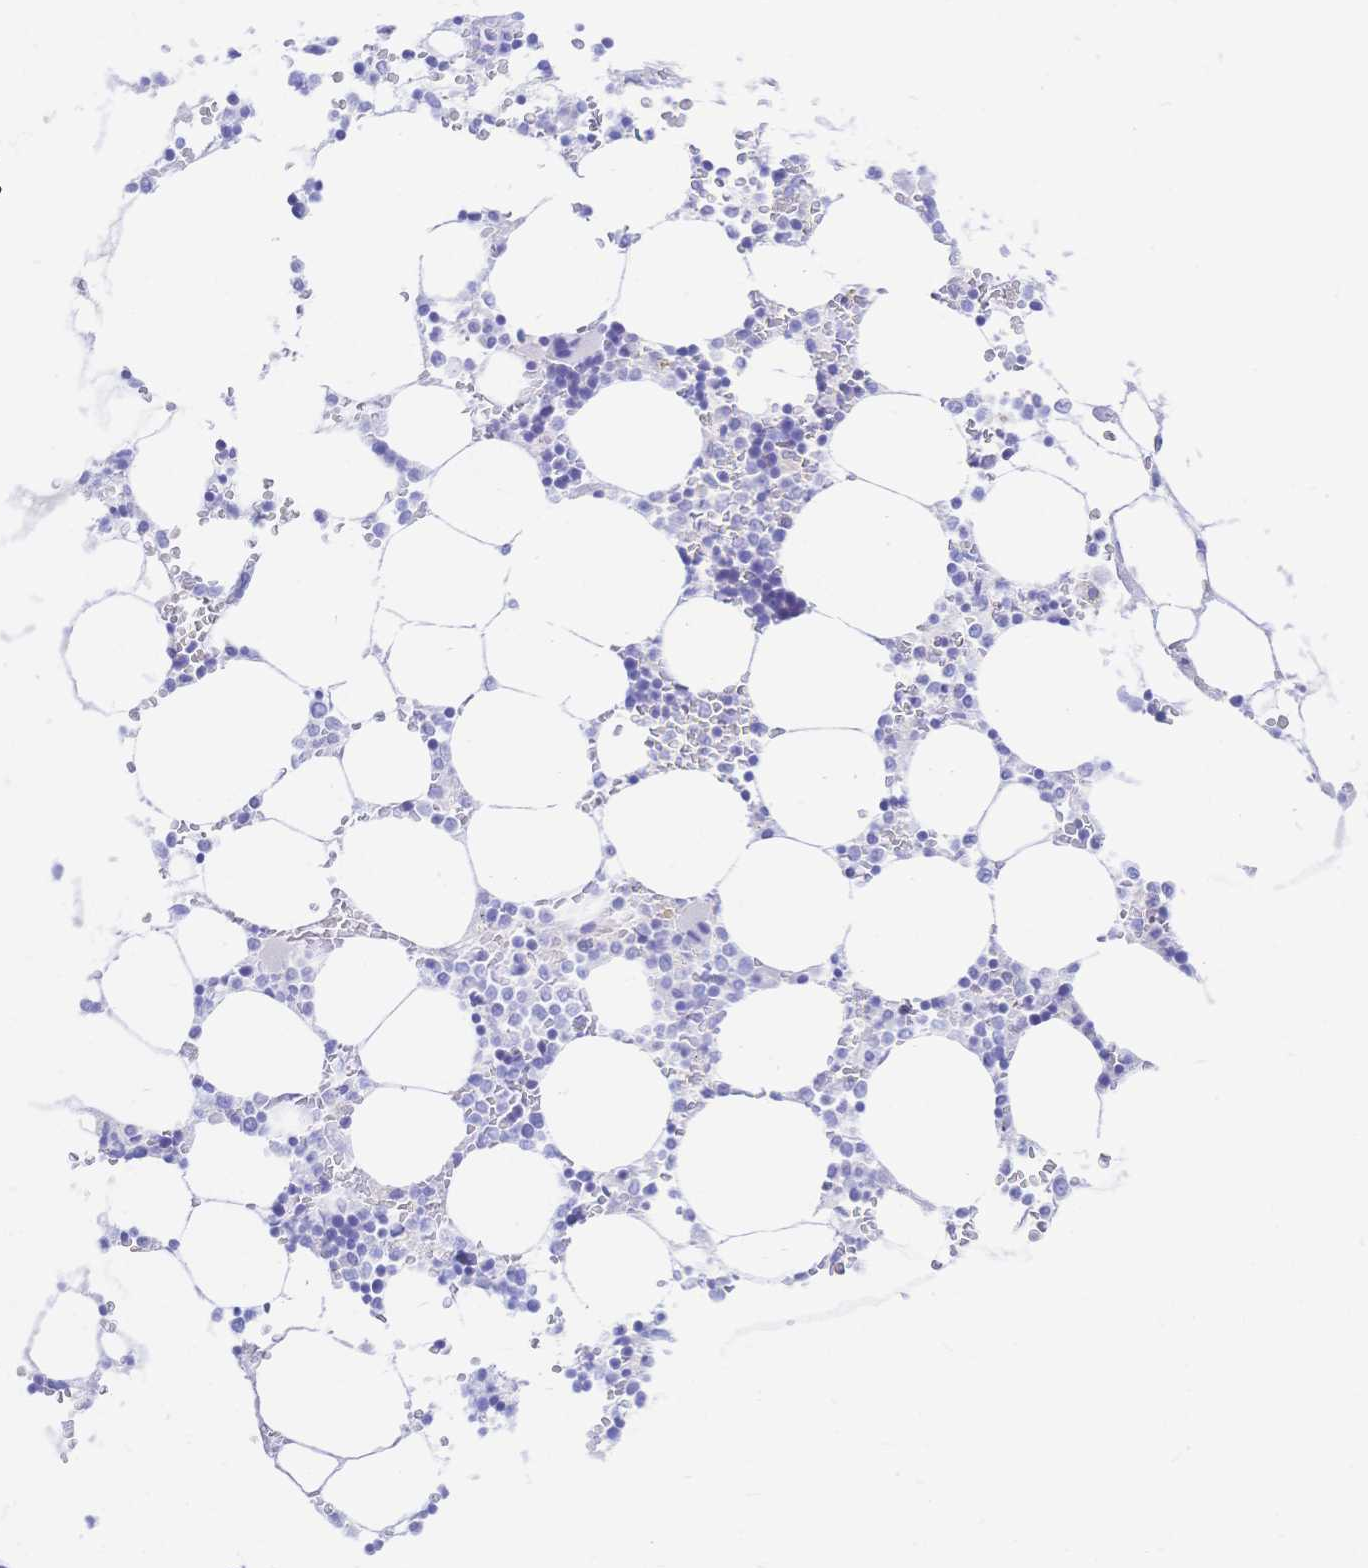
{"staining": {"intensity": "negative", "quantity": "none", "location": "none"}, "tissue": "bone marrow", "cell_type": "Hematopoietic cells", "image_type": "normal", "snomed": [{"axis": "morphology", "description": "Normal tissue, NOS"}, {"axis": "topography", "description": "Bone marrow"}], "caption": "A histopathology image of bone marrow stained for a protein demonstrates no brown staining in hematopoietic cells.", "gene": "UMOD", "patient": {"sex": "male", "age": 64}}